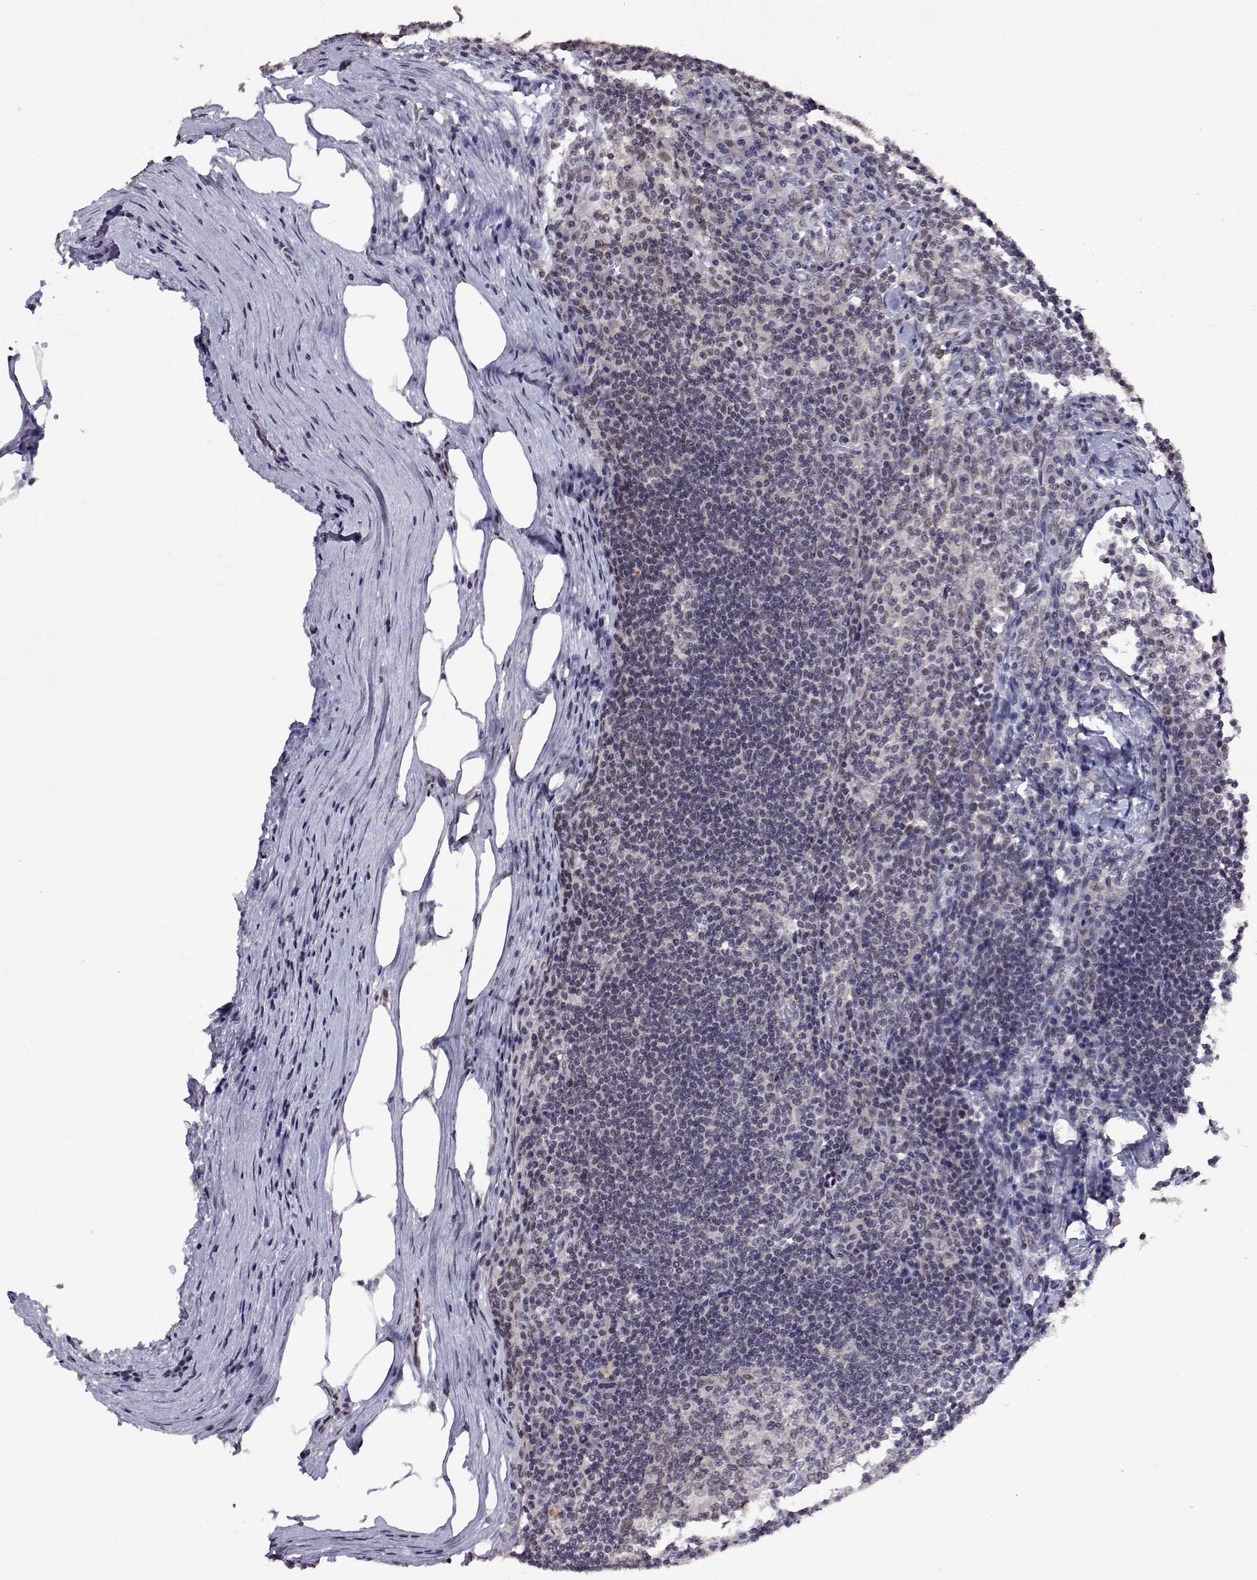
{"staining": {"intensity": "negative", "quantity": "none", "location": "none"}, "tissue": "lymph node", "cell_type": "Germinal center cells", "image_type": "normal", "snomed": [{"axis": "morphology", "description": "Normal tissue, NOS"}, {"axis": "topography", "description": "Lymph node"}], "caption": "An immunohistochemistry micrograph of normal lymph node is shown. There is no staining in germinal center cells of lymph node.", "gene": "HNRNPA0", "patient": {"sex": "male", "age": 67}}